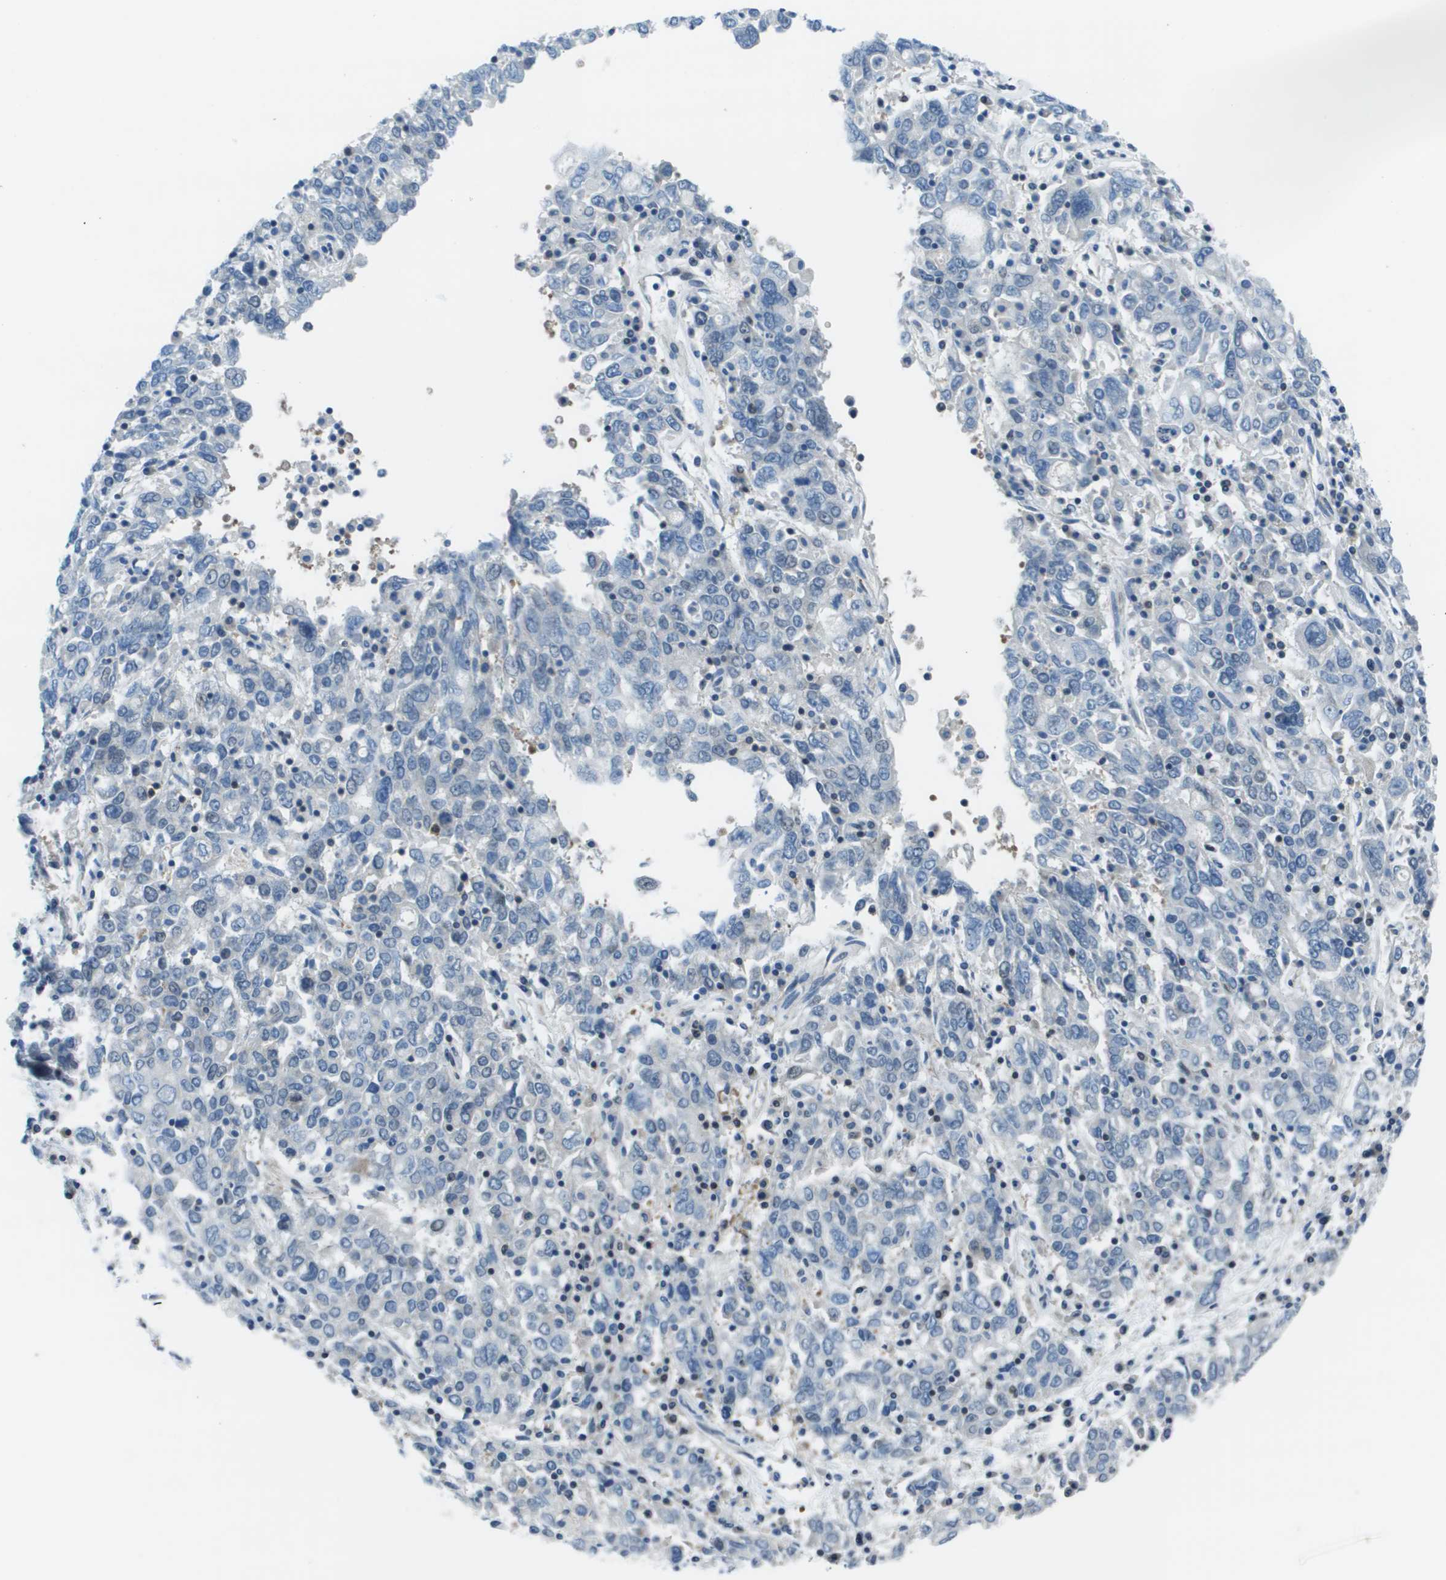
{"staining": {"intensity": "negative", "quantity": "none", "location": "none"}, "tissue": "ovarian cancer", "cell_type": "Tumor cells", "image_type": "cancer", "snomed": [{"axis": "morphology", "description": "Carcinoma, endometroid"}, {"axis": "topography", "description": "Ovary"}], "caption": "Tumor cells are negative for protein expression in human ovarian endometroid carcinoma.", "gene": "STIP1", "patient": {"sex": "female", "age": 62}}